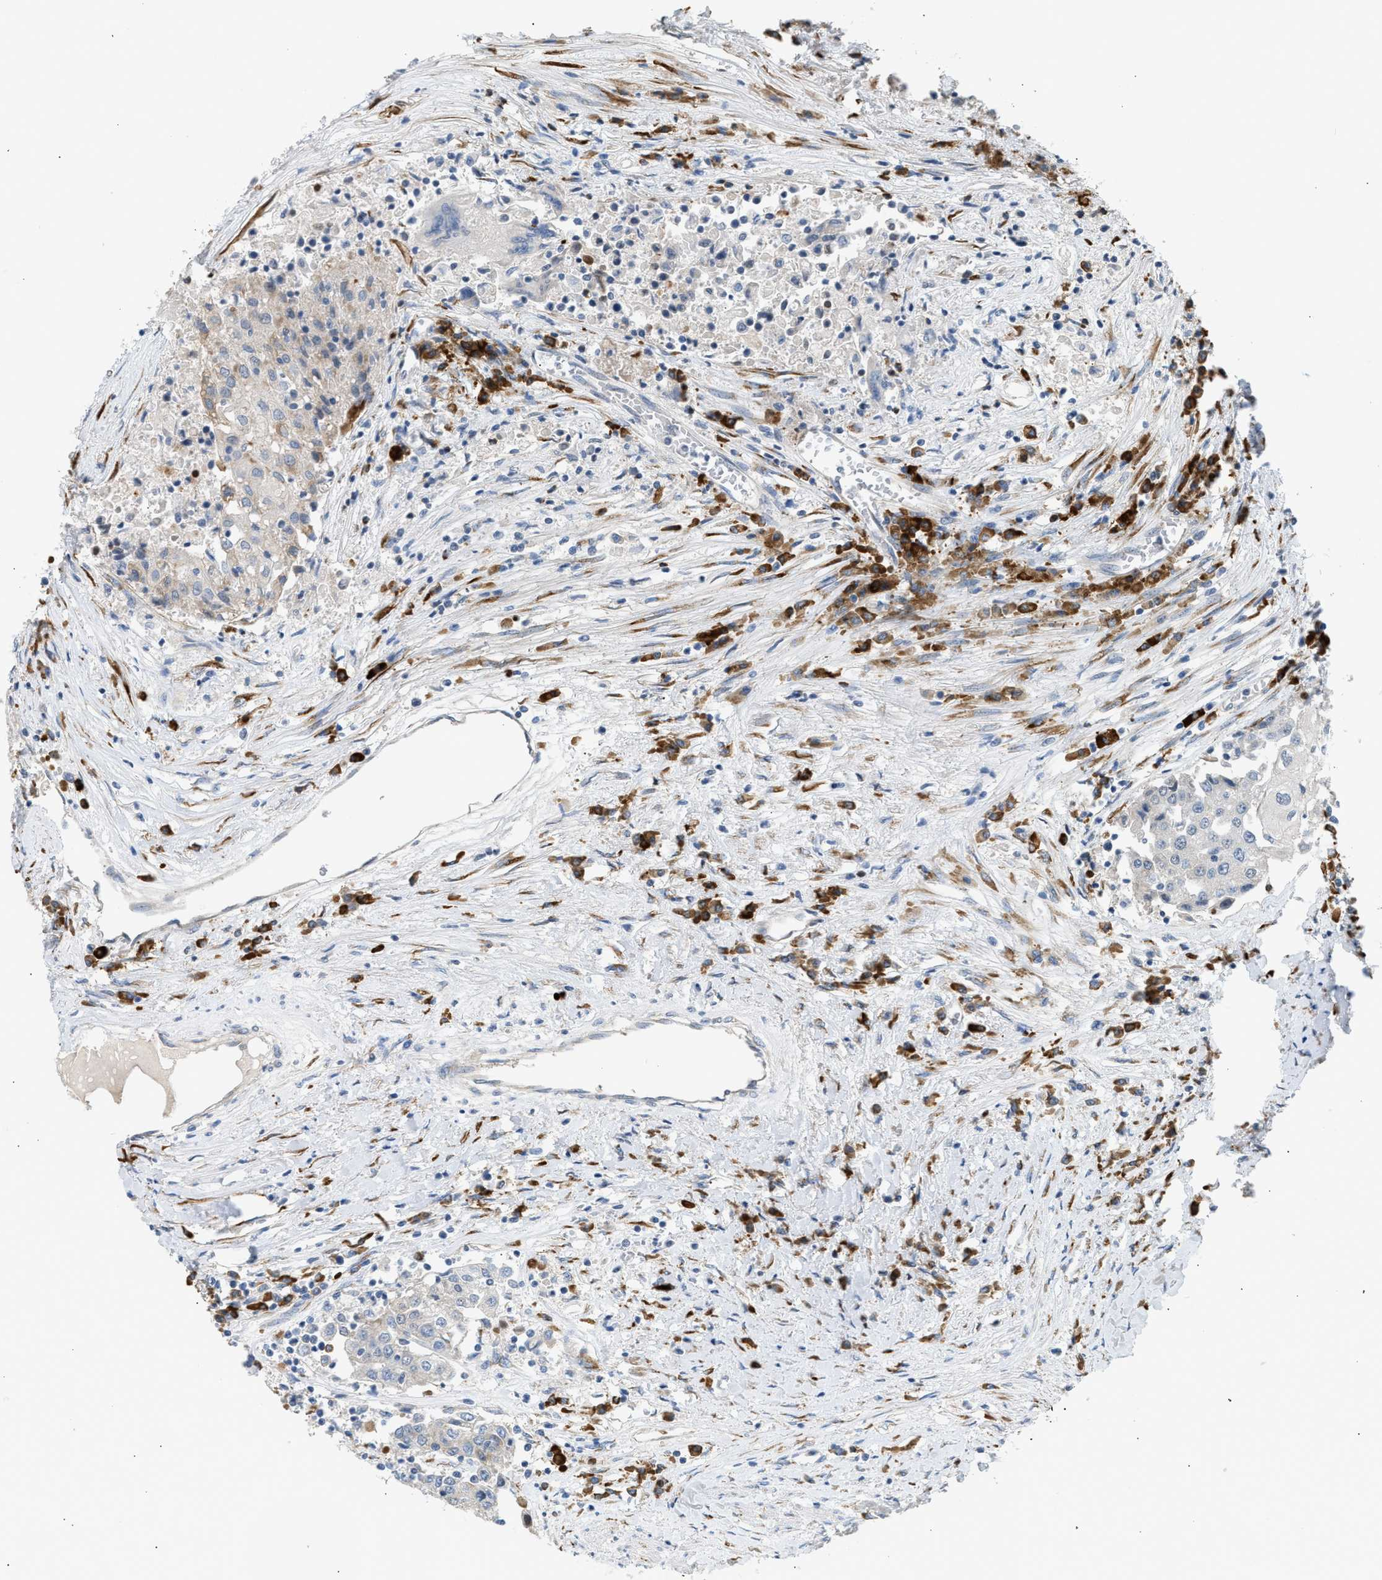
{"staining": {"intensity": "weak", "quantity": "<25%", "location": "cytoplasmic/membranous"}, "tissue": "urothelial cancer", "cell_type": "Tumor cells", "image_type": "cancer", "snomed": [{"axis": "morphology", "description": "Urothelial carcinoma, High grade"}, {"axis": "topography", "description": "Urinary bladder"}], "caption": "This is an IHC image of human high-grade urothelial carcinoma. There is no positivity in tumor cells.", "gene": "KCNC2", "patient": {"sex": "female", "age": 85}}